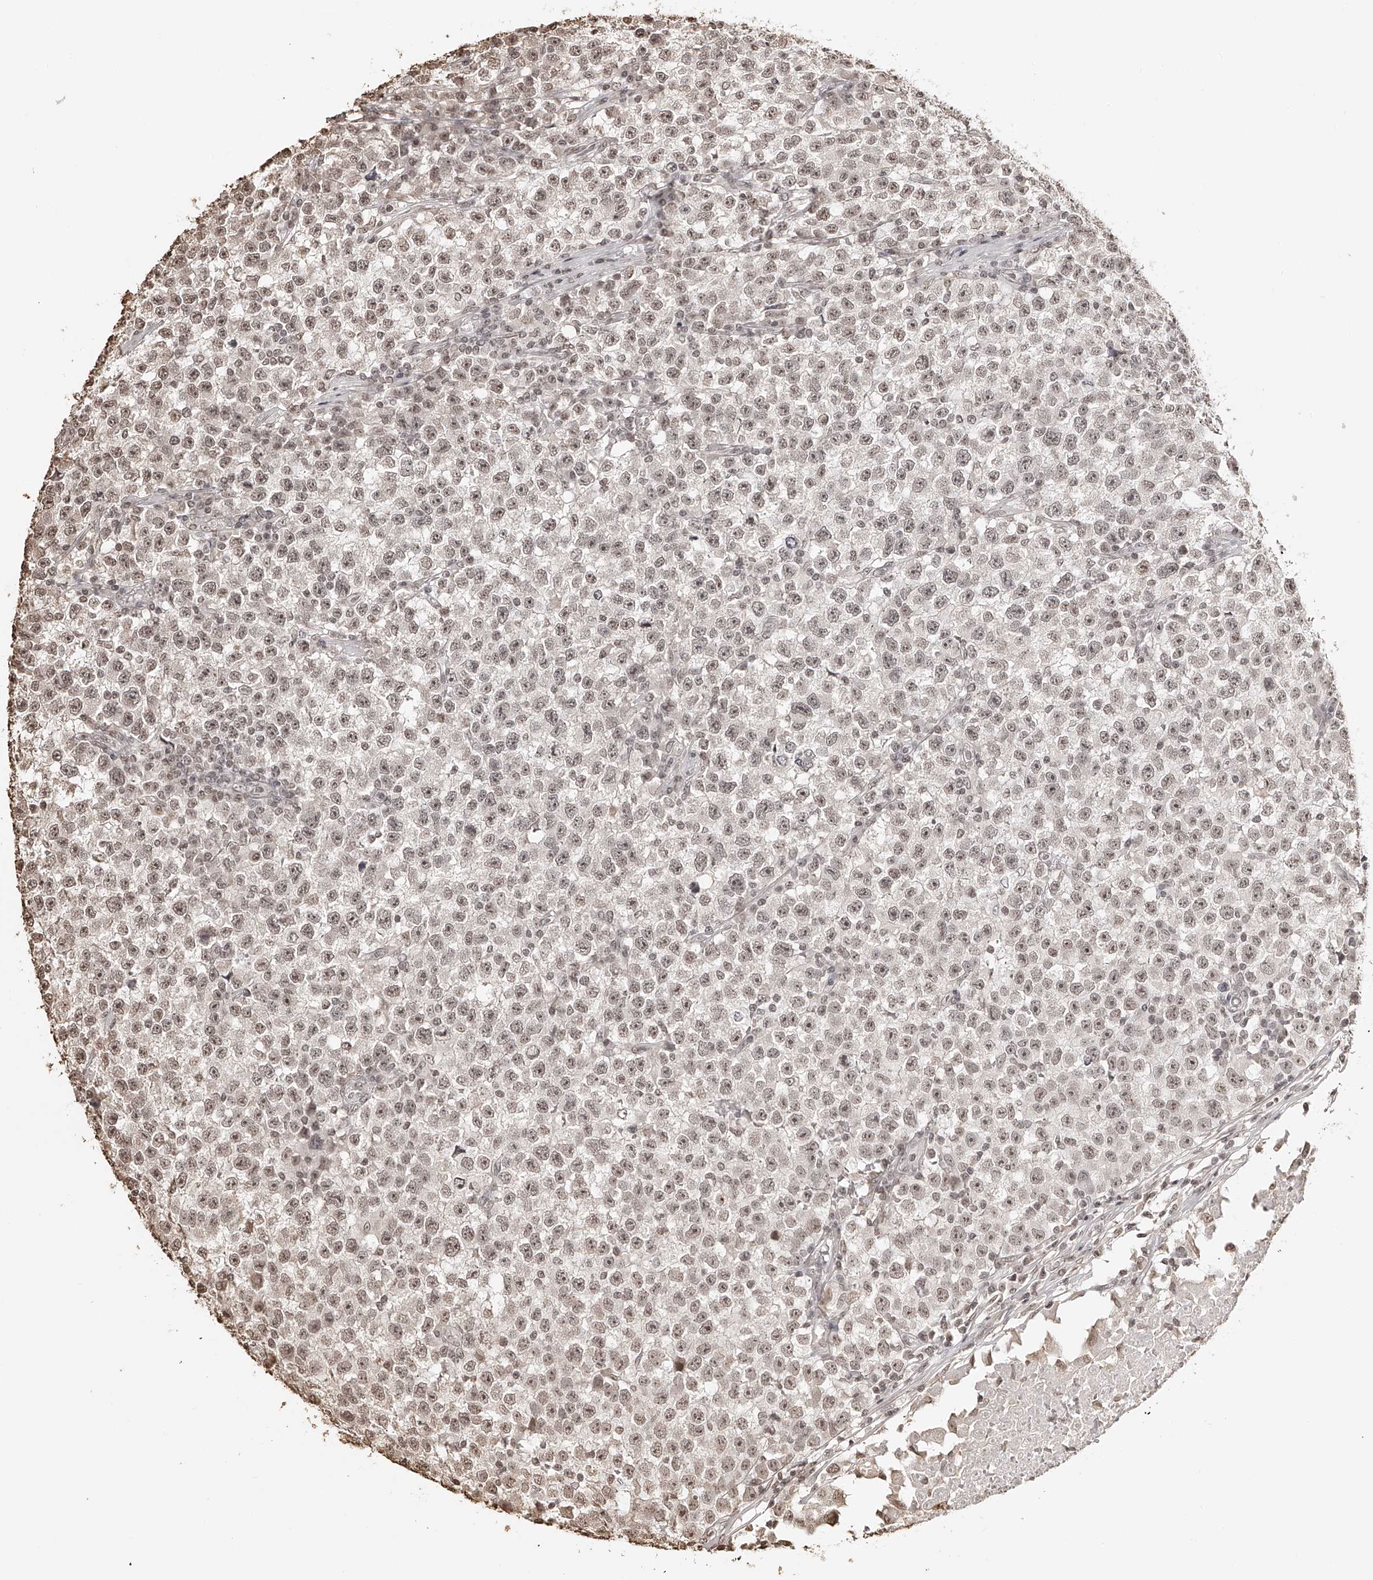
{"staining": {"intensity": "weak", "quantity": ">75%", "location": "nuclear"}, "tissue": "testis cancer", "cell_type": "Tumor cells", "image_type": "cancer", "snomed": [{"axis": "morphology", "description": "Seminoma, NOS"}, {"axis": "topography", "description": "Testis"}], "caption": "The immunohistochemical stain highlights weak nuclear positivity in tumor cells of testis cancer tissue. The staining was performed using DAB (3,3'-diaminobenzidine) to visualize the protein expression in brown, while the nuclei were stained in blue with hematoxylin (Magnification: 20x).", "gene": "ZNF503", "patient": {"sex": "male", "age": 22}}